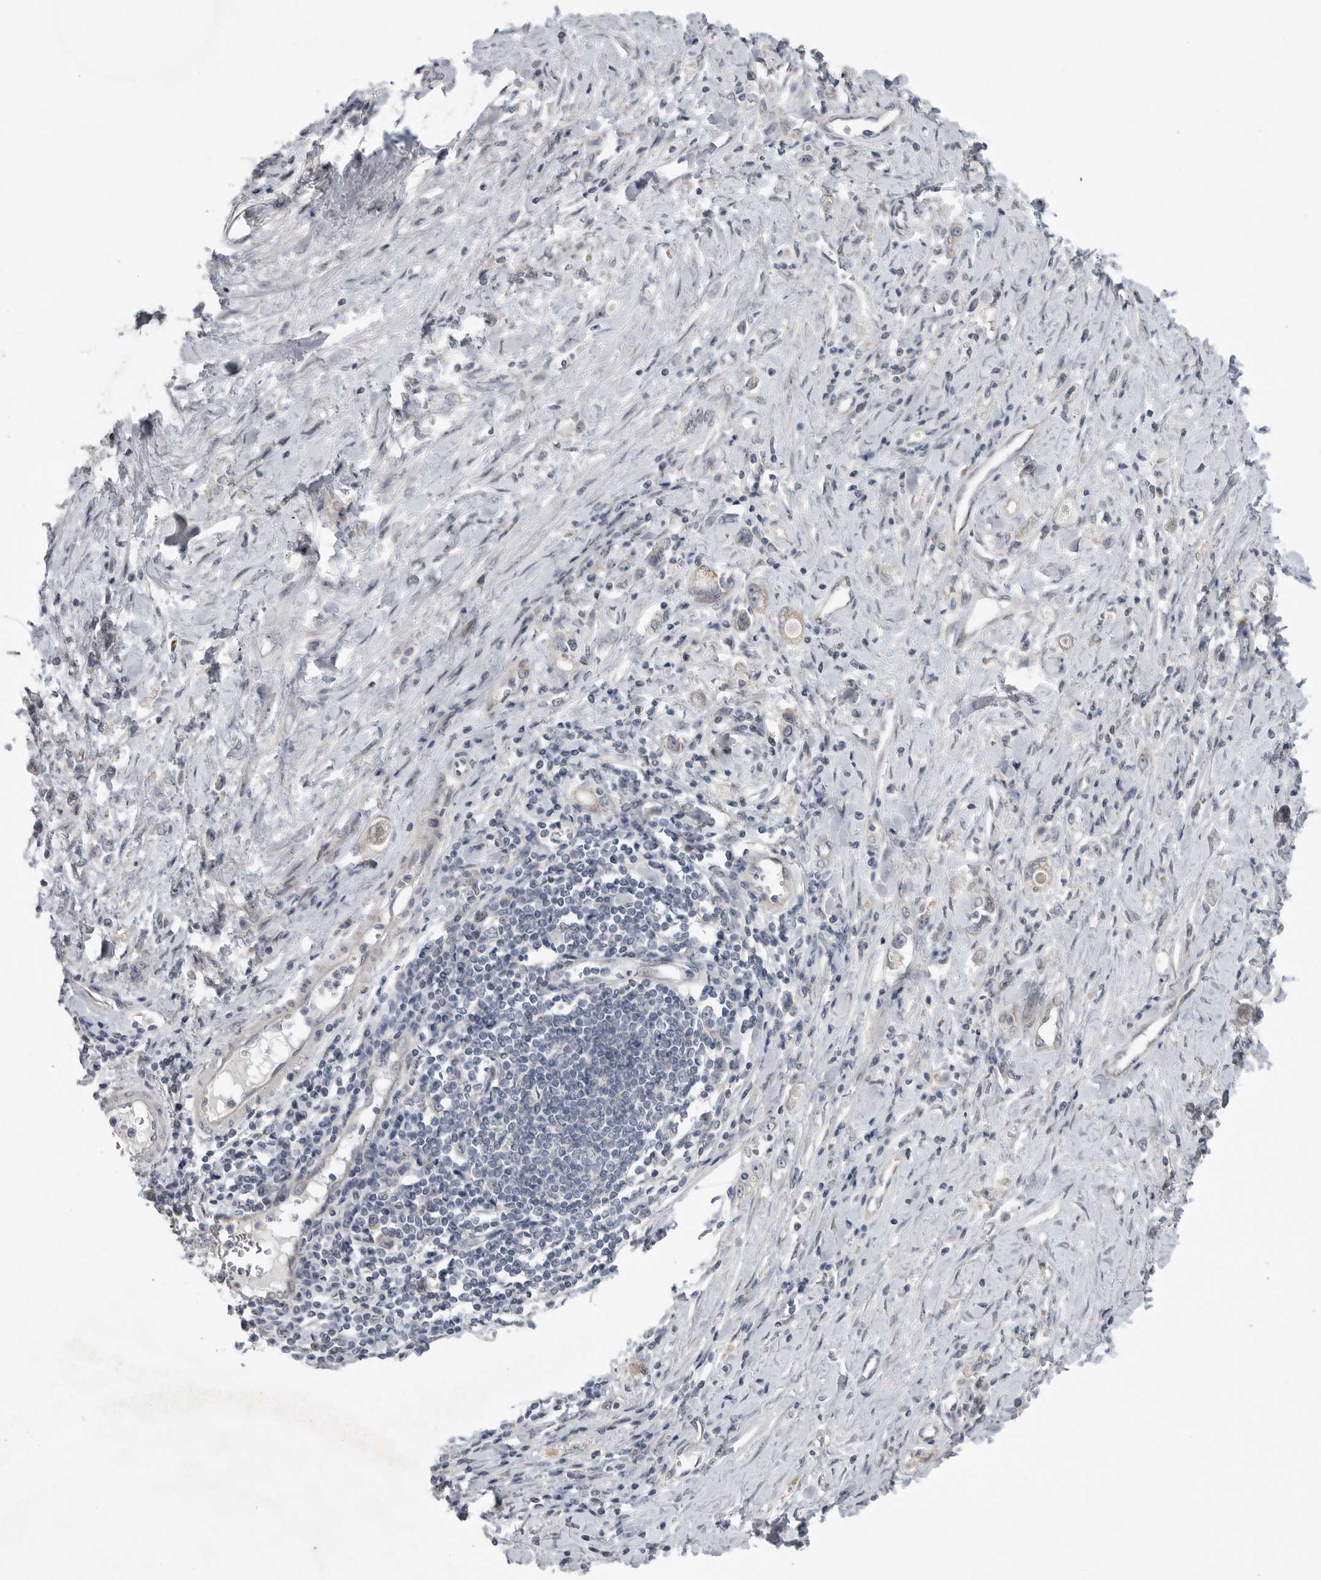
{"staining": {"intensity": "weak", "quantity": "<25%", "location": "cytoplasmic/membranous"}, "tissue": "stomach cancer", "cell_type": "Tumor cells", "image_type": "cancer", "snomed": [{"axis": "morphology", "description": "Adenocarcinoma, NOS"}, {"axis": "topography", "description": "Stomach"}], "caption": "Immunohistochemical staining of human stomach adenocarcinoma demonstrates no significant positivity in tumor cells.", "gene": "FBXO43", "patient": {"sex": "female", "age": 76}}